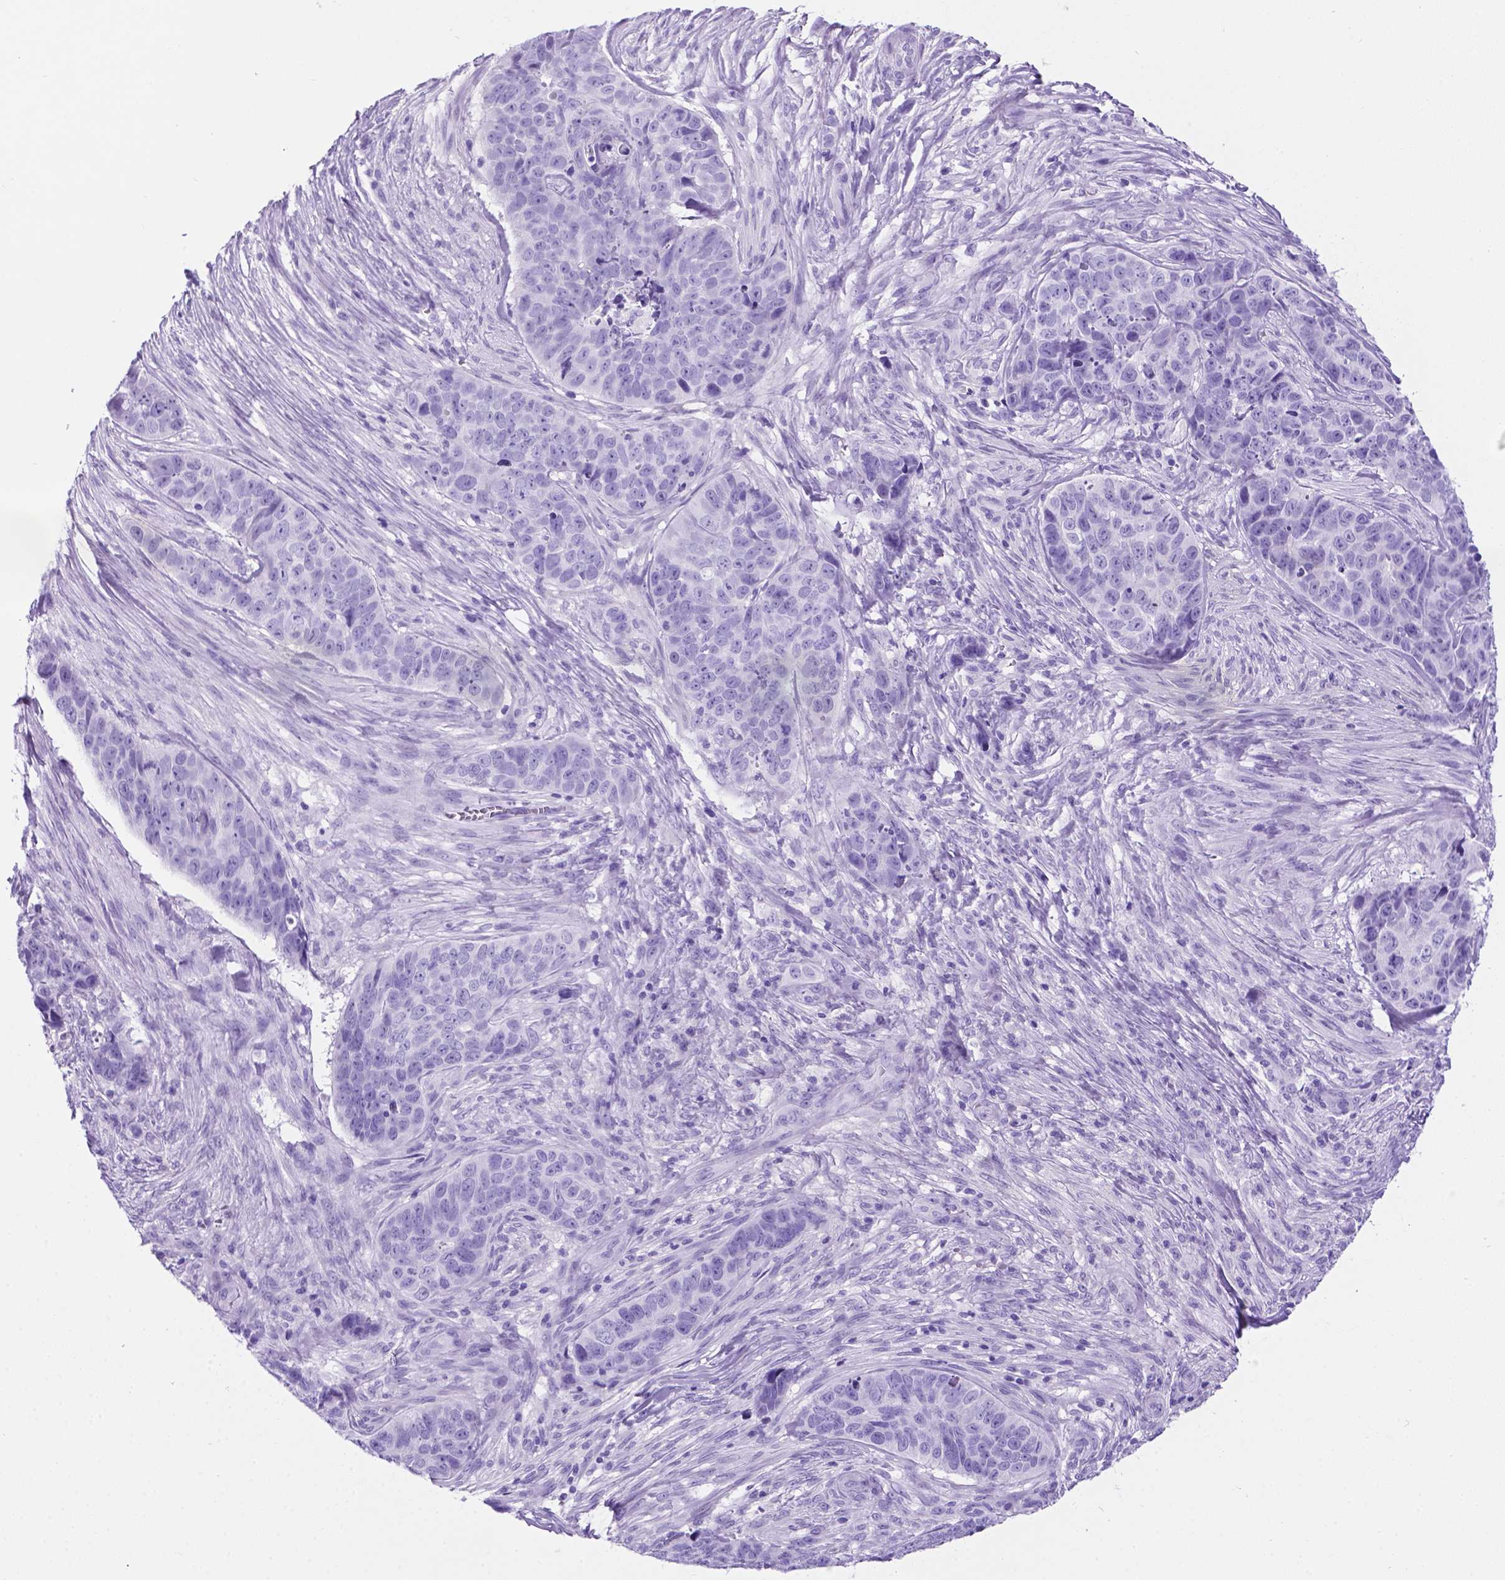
{"staining": {"intensity": "negative", "quantity": "none", "location": "none"}, "tissue": "skin cancer", "cell_type": "Tumor cells", "image_type": "cancer", "snomed": [{"axis": "morphology", "description": "Basal cell carcinoma"}, {"axis": "topography", "description": "Skin"}], "caption": "Human skin basal cell carcinoma stained for a protein using immunohistochemistry (IHC) reveals no positivity in tumor cells.", "gene": "C17orf107", "patient": {"sex": "female", "age": 82}}